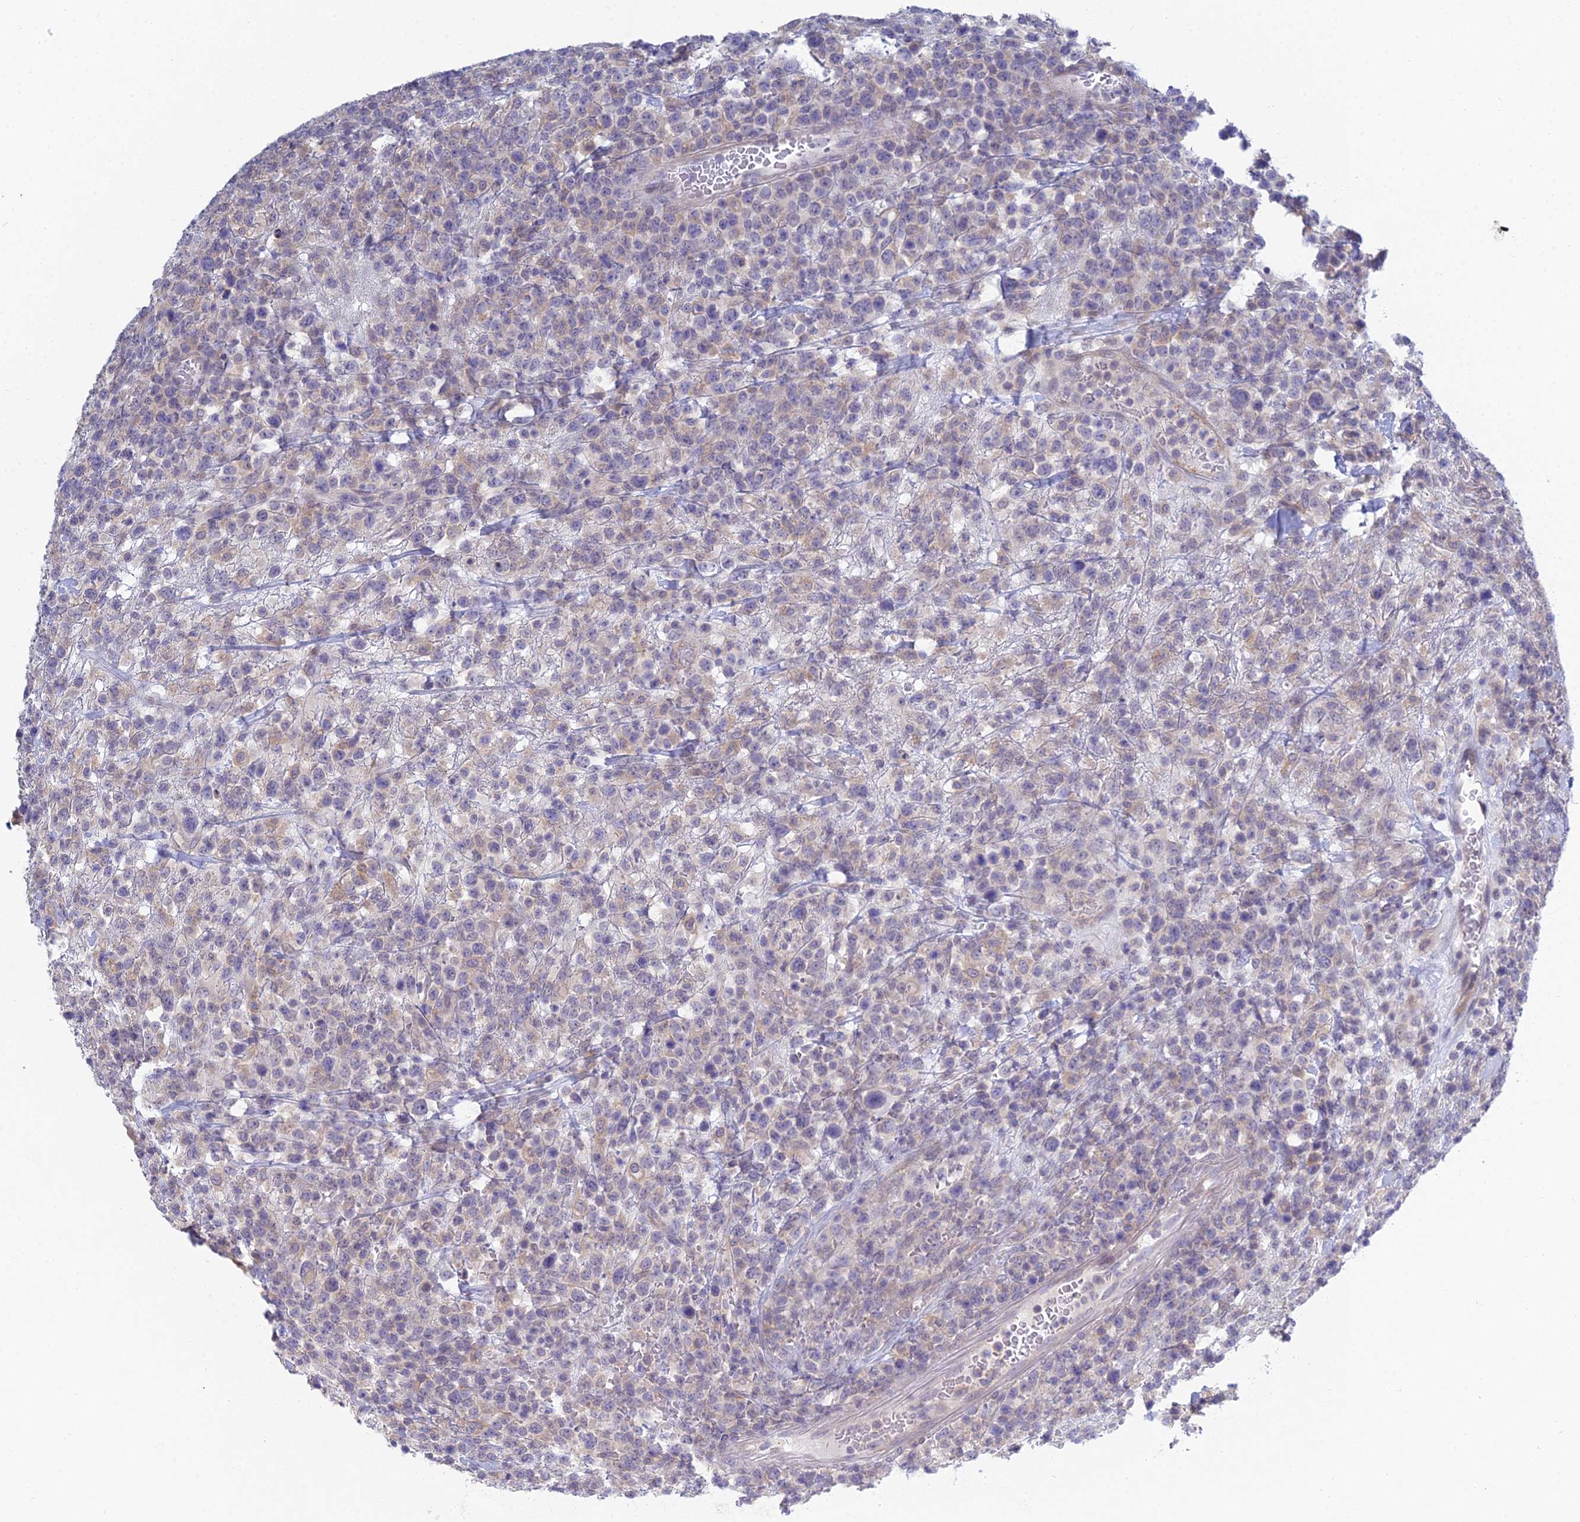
{"staining": {"intensity": "weak", "quantity": "<25%", "location": "cytoplasmic/membranous"}, "tissue": "lymphoma", "cell_type": "Tumor cells", "image_type": "cancer", "snomed": [{"axis": "morphology", "description": "Malignant lymphoma, non-Hodgkin's type, High grade"}, {"axis": "topography", "description": "Colon"}], "caption": "Histopathology image shows no protein staining in tumor cells of lymphoma tissue. Nuclei are stained in blue.", "gene": "METTL26", "patient": {"sex": "female", "age": 53}}